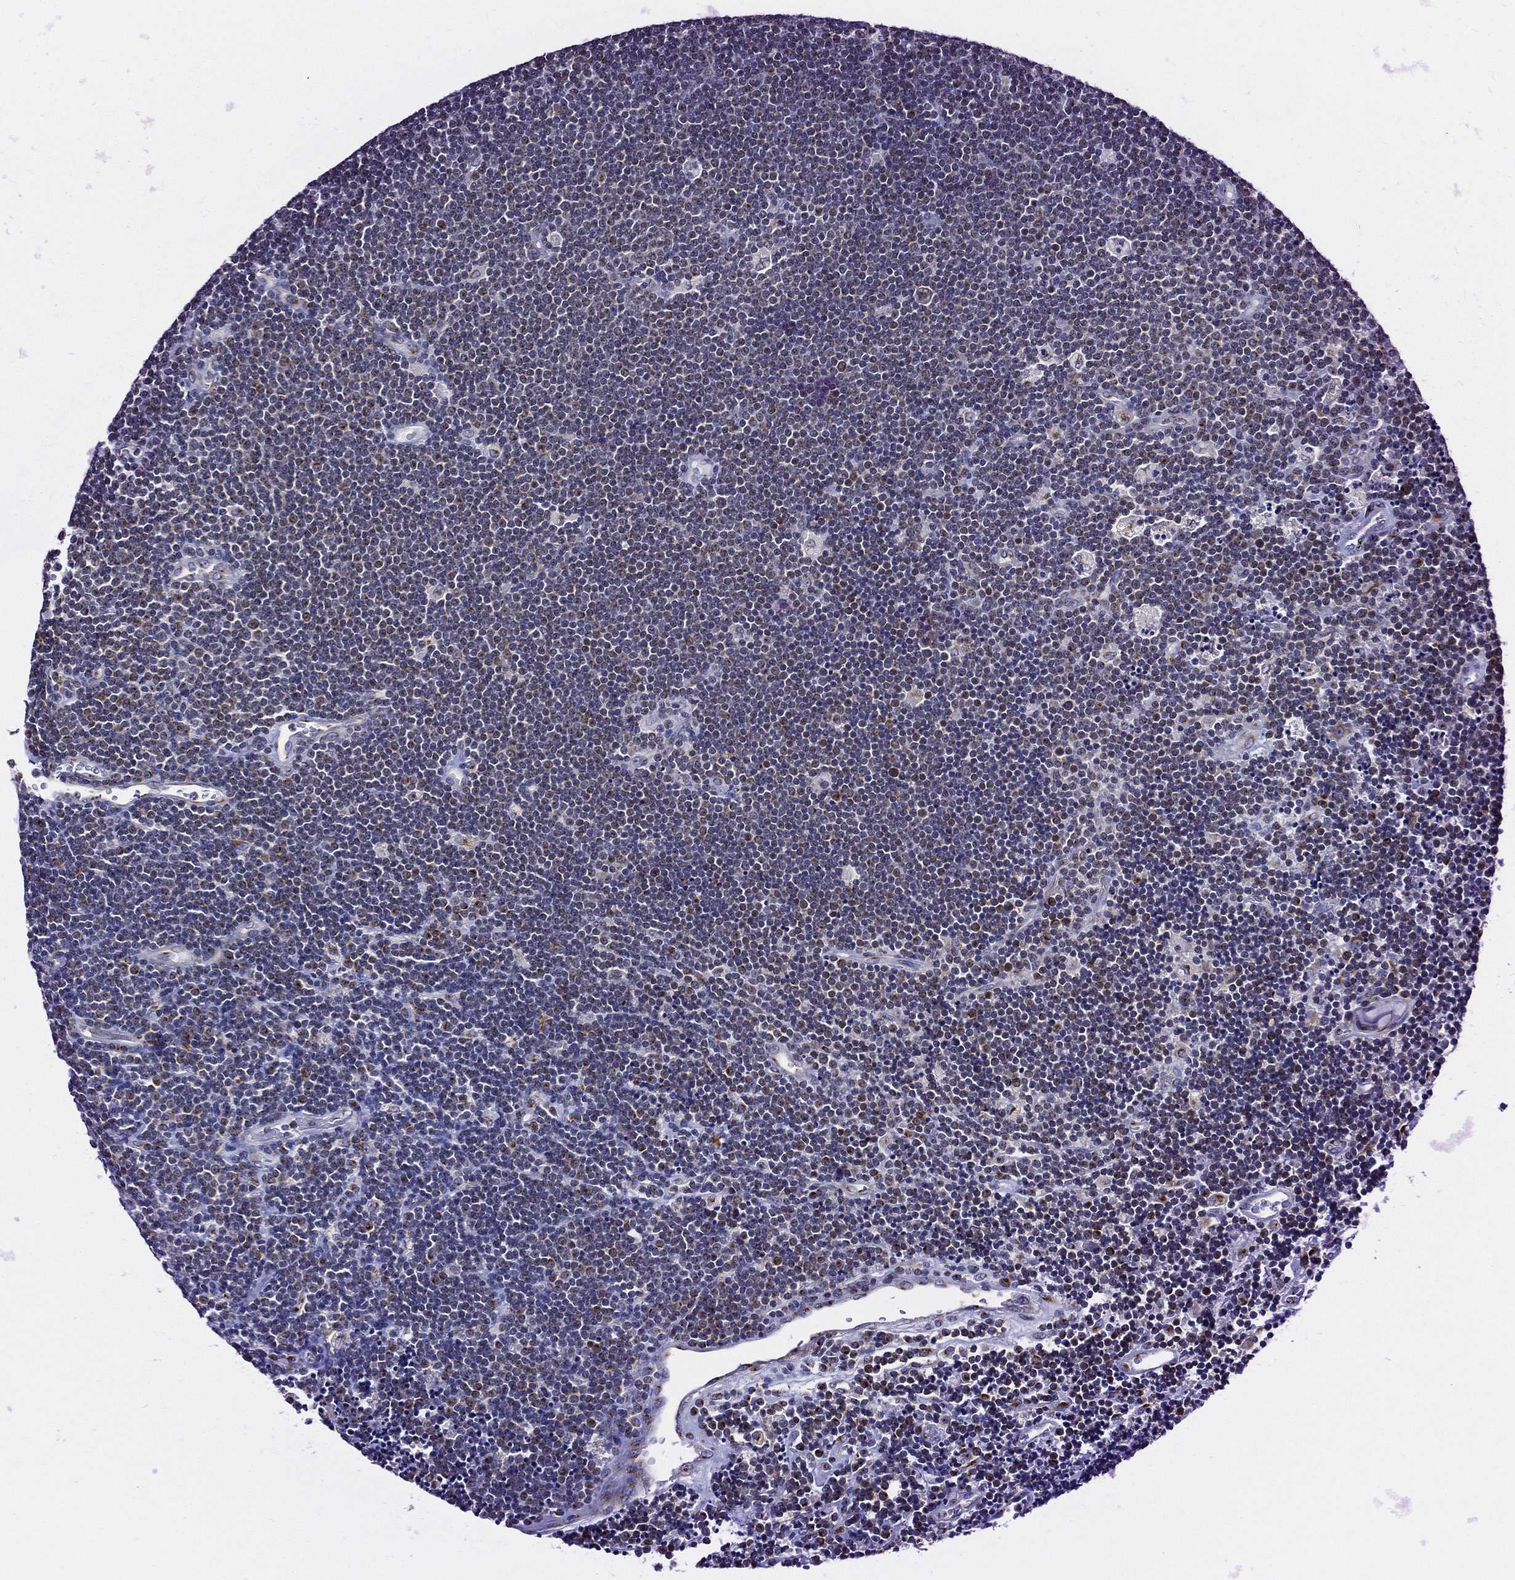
{"staining": {"intensity": "moderate", "quantity": "<25%", "location": "nuclear"}, "tissue": "lymphoma", "cell_type": "Tumor cells", "image_type": "cancer", "snomed": [{"axis": "morphology", "description": "Malignant lymphoma, non-Hodgkin's type, Low grade"}, {"axis": "topography", "description": "Brain"}], "caption": "Protein staining of low-grade malignant lymphoma, non-Hodgkin's type tissue shows moderate nuclear expression in approximately <25% of tumor cells. The staining was performed using DAB, with brown indicating positive protein expression. Nuclei are stained blue with hematoxylin.", "gene": "TICAM1", "patient": {"sex": "female", "age": 66}}